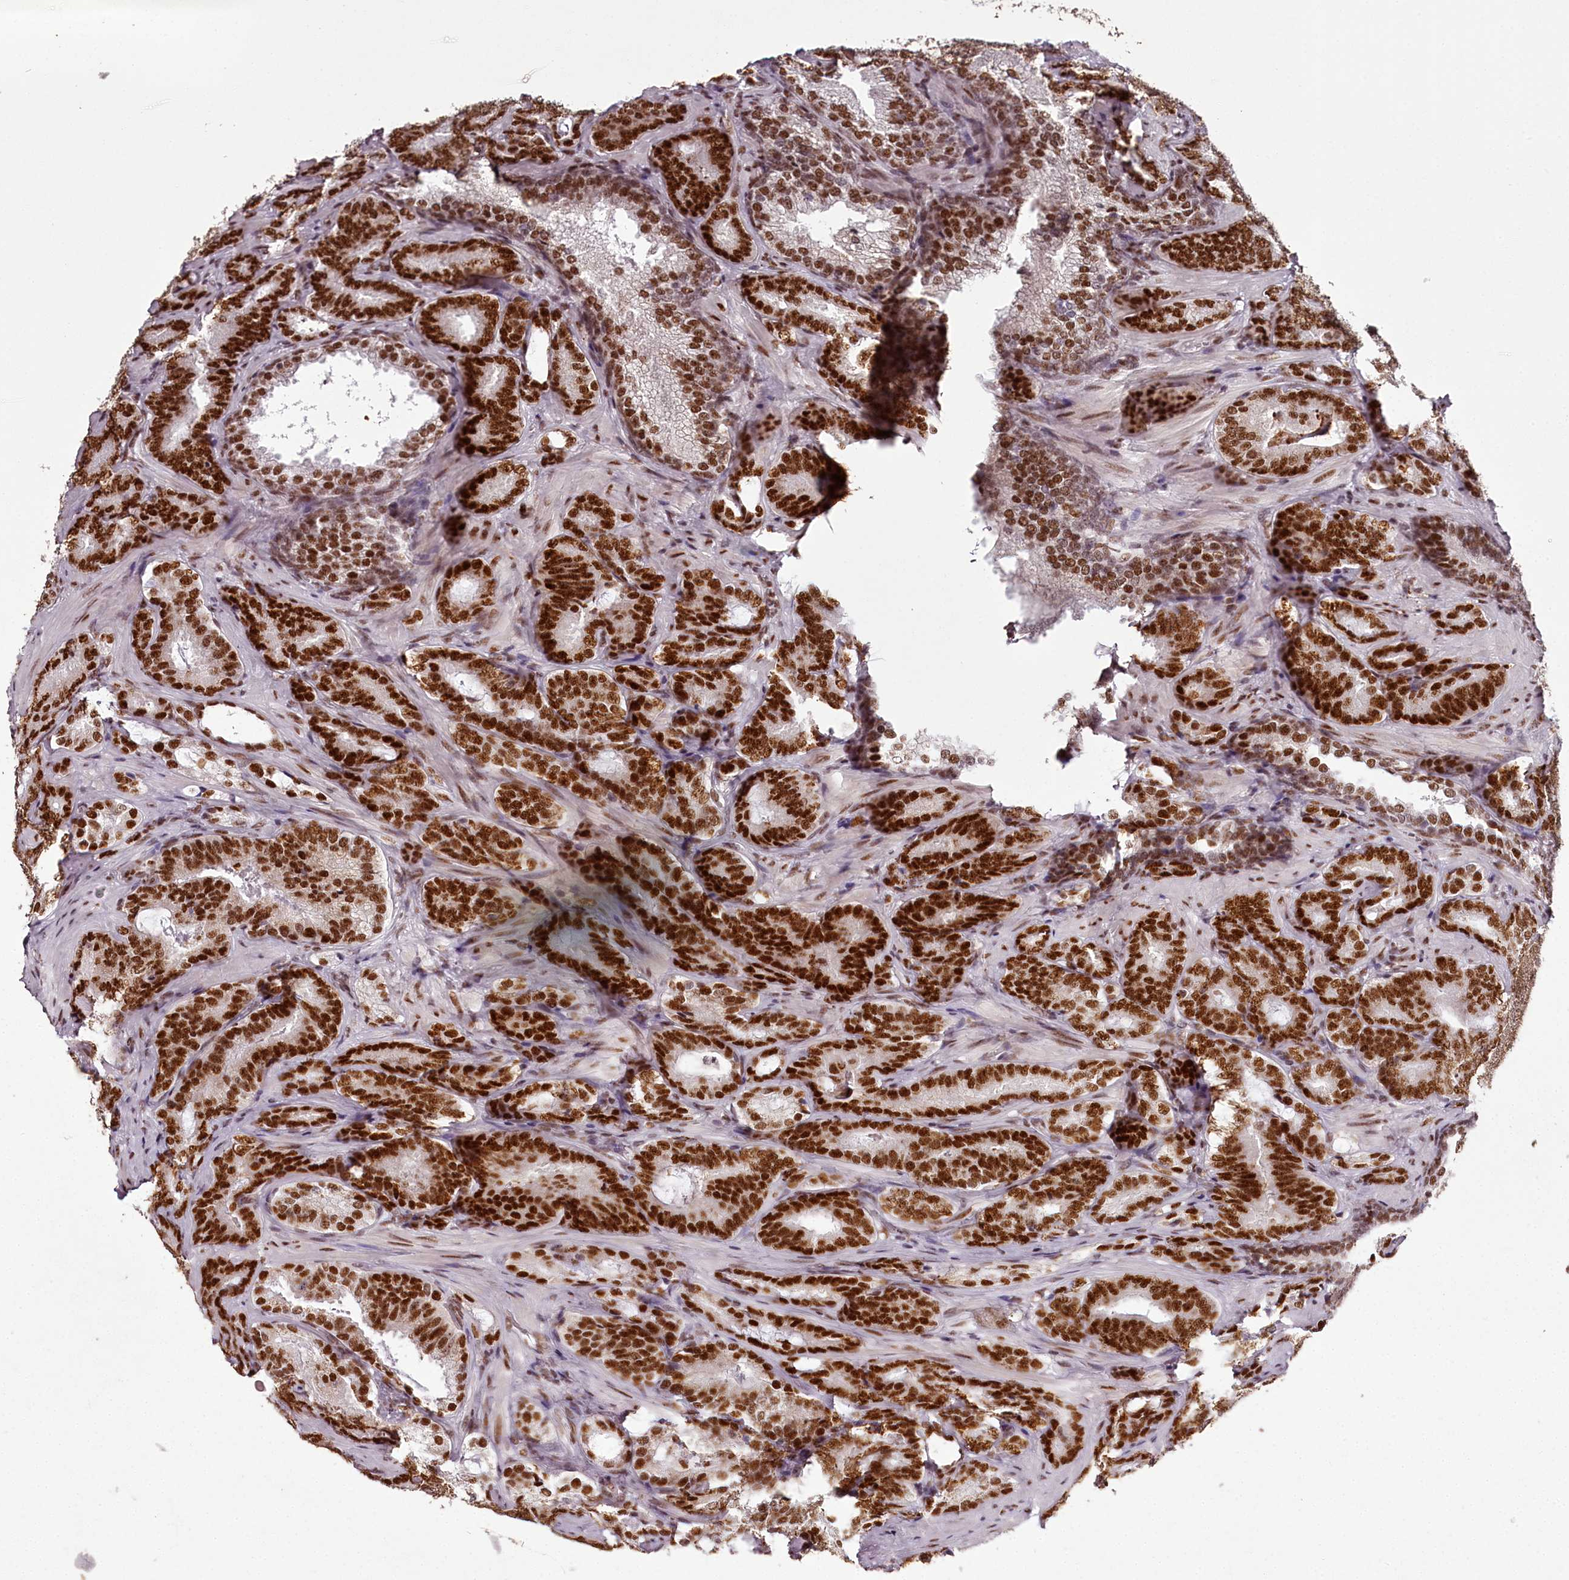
{"staining": {"intensity": "strong", "quantity": ">75%", "location": "nuclear"}, "tissue": "prostate cancer", "cell_type": "Tumor cells", "image_type": "cancer", "snomed": [{"axis": "morphology", "description": "Adenocarcinoma, Low grade"}, {"axis": "topography", "description": "Prostate"}], "caption": "Prostate cancer stained with DAB immunohistochemistry displays high levels of strong nuclear positivity in approximately >75% of tumor cells.", "gene": "PSPC1", "patient": {"sex": "male", "age": 60}}